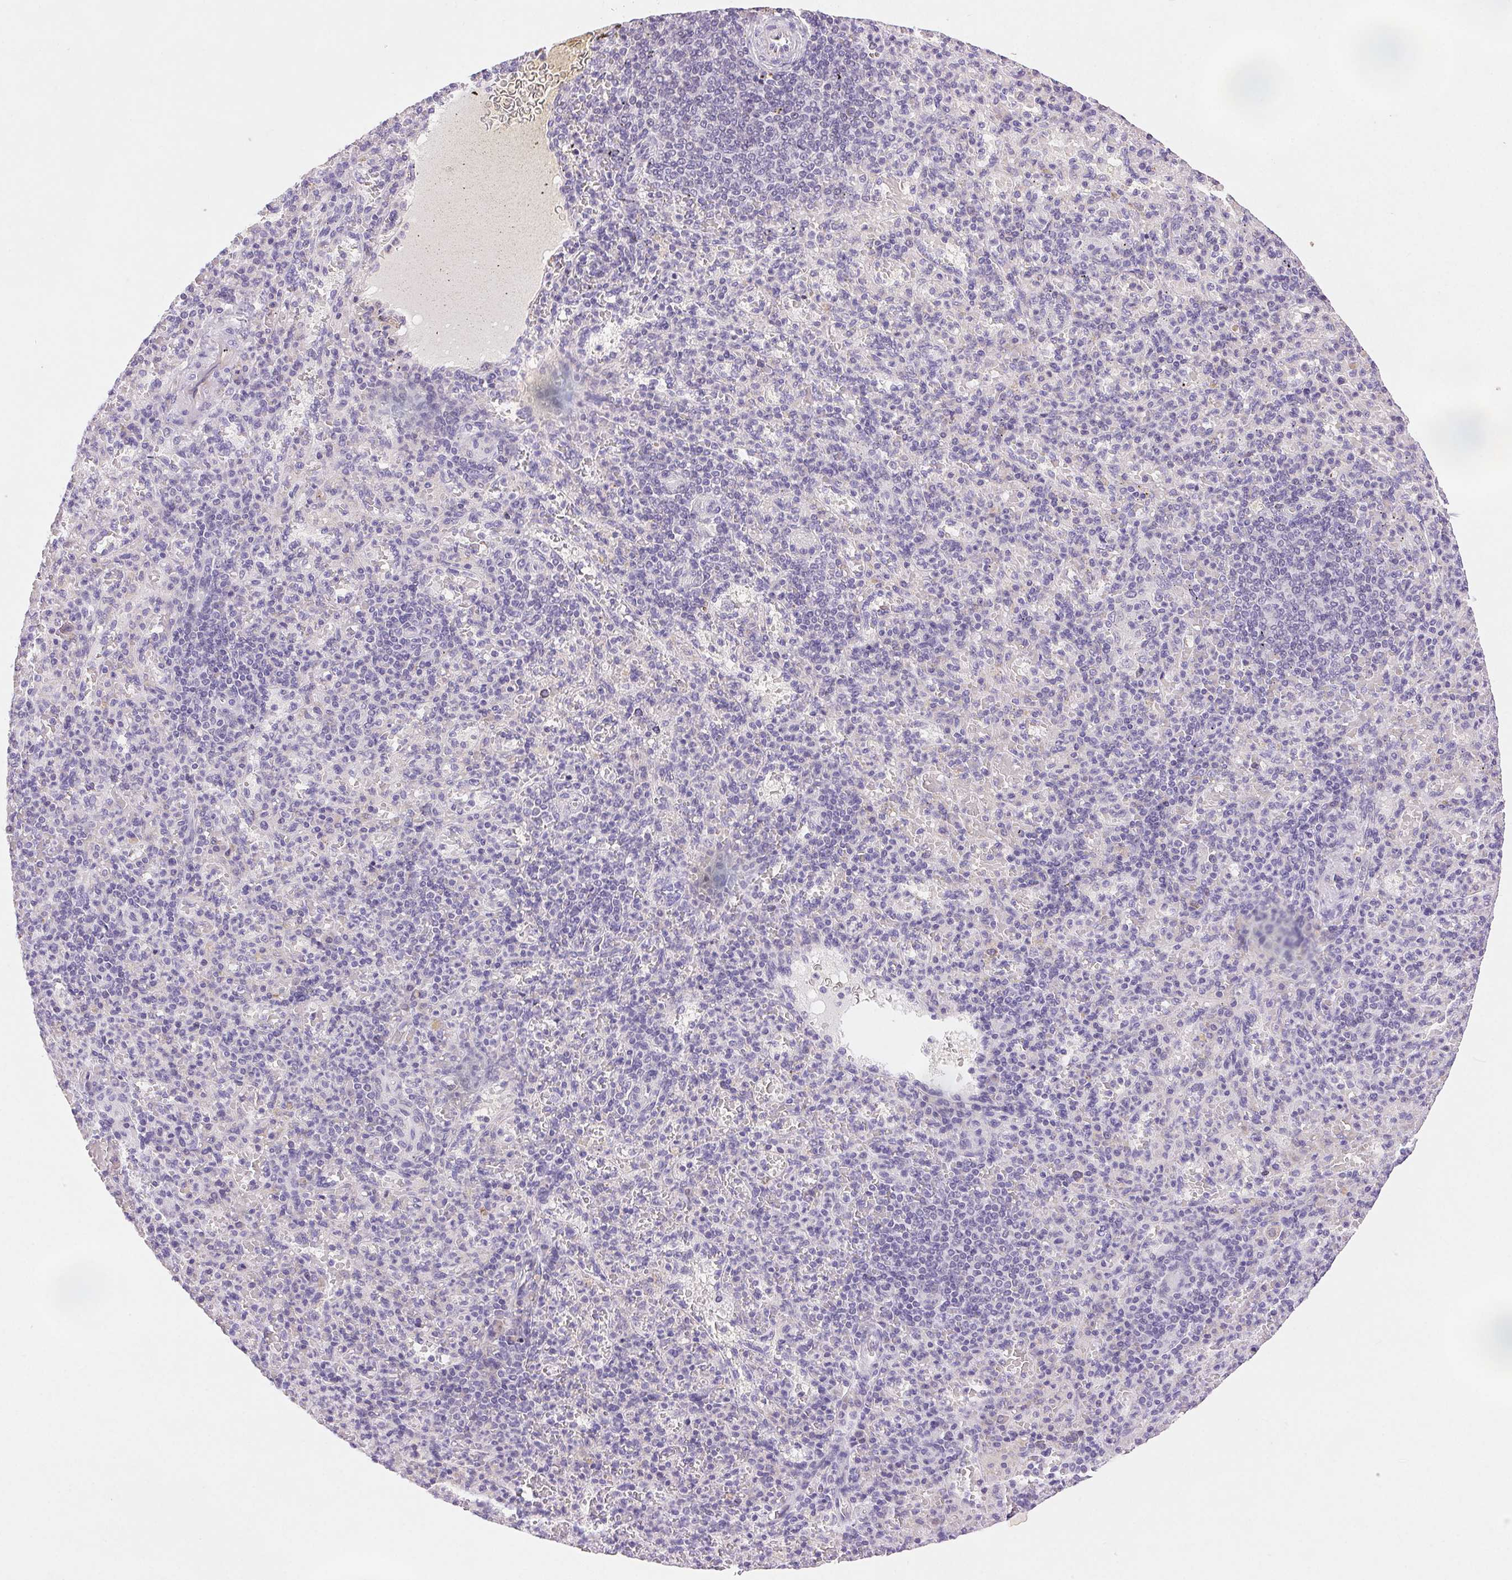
{"staining": {"intensity": "negative", "quantity": "none", "location": "none"}, "tissue": "spleen", "cell_type": "Cells in red pulp", "image_type": "normal", "snomed": [{"axis": "morphology", "description": "Normal tissue, NOS"}, {"axis": "topography", "description": "Spleen"}], "caption": "Spleen was stained to show a protein in brown. There is no significant staining in cells in red pulp.", "gene": "ARHGAP11B", "patient": {"sex": "female", "age": 74}}